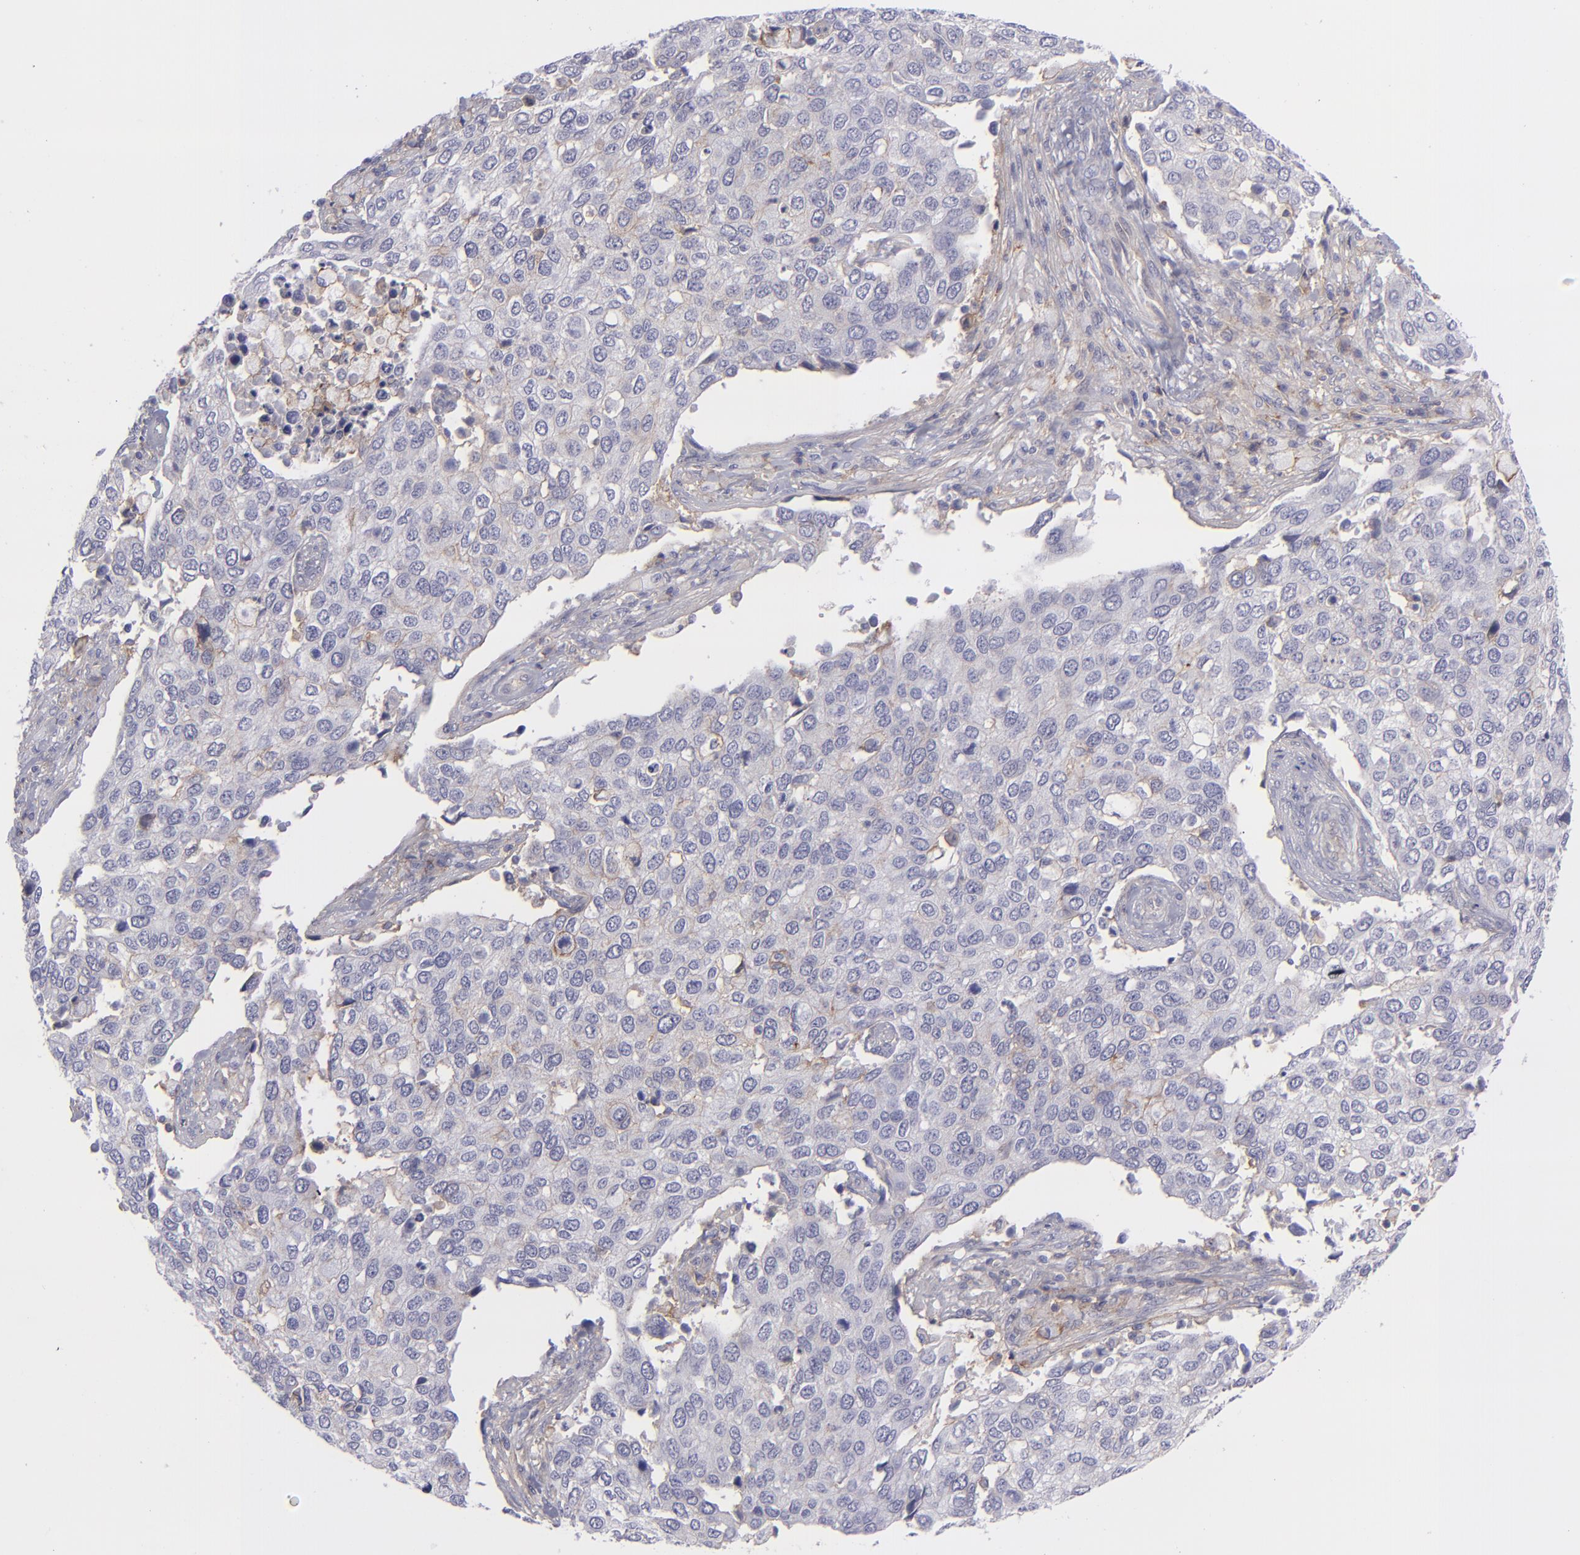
{"staining": {"intensity": "weak", "quantity": "<25%", "location": "cytoplasmic/membranous"}, "tissue": "cervical cancer", "cell_type": "Tumor cells", "image_type": "cancer", "snomed": [{"axis": "morphology", "description": "Squamous cell carcinoma, NOS"}, {"axis": "topography", "description": "Cervix"}], "caption": "Immunohistochemical staining of squamous cell carcinoma (cervical) reveals no significant positivity in tumor cells. The staining is performed using DAB brown chromogen with nuclei counter-stained in using hematoxylin.", "gene": "BSG", "patient": {"sex": "female", "age": 54}}